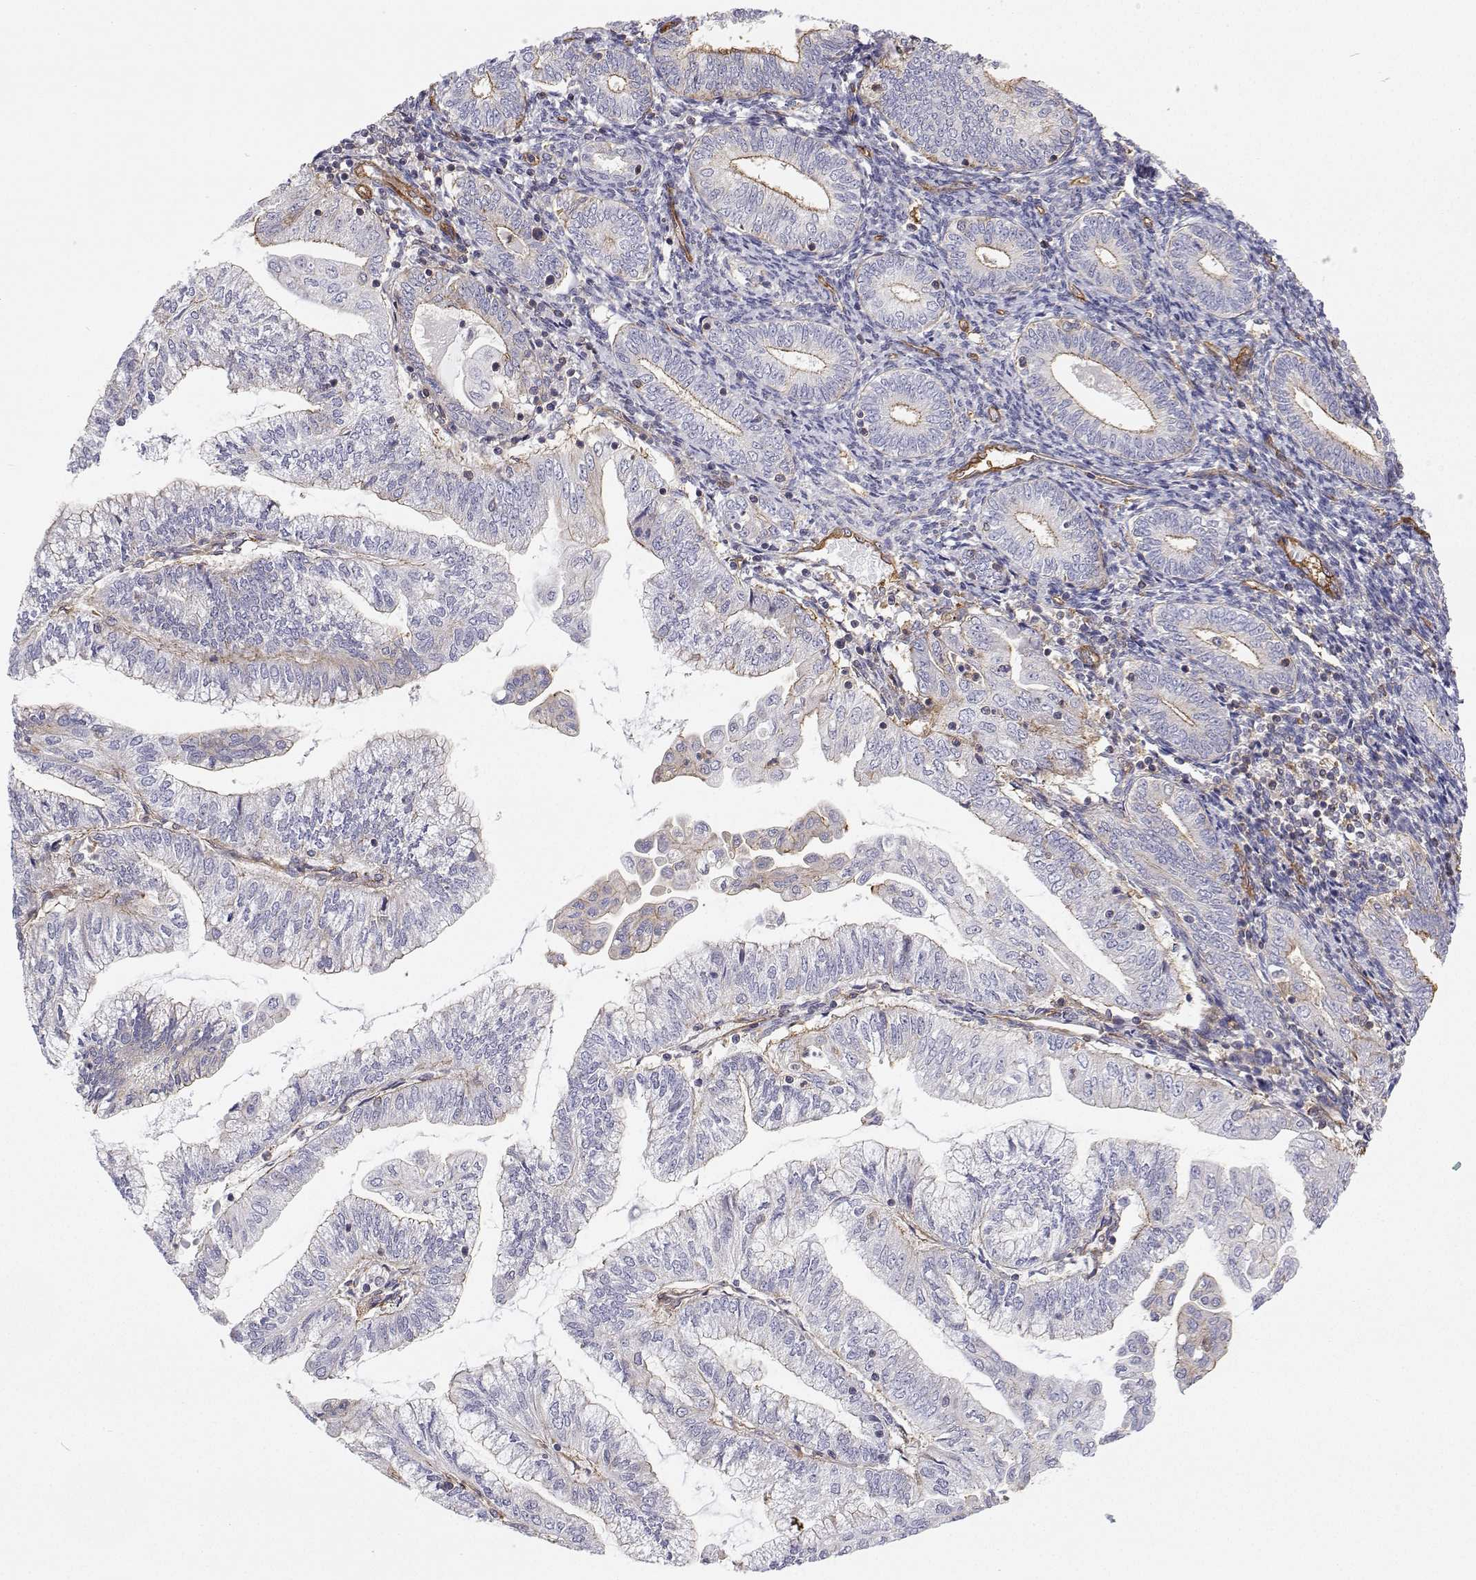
{"staining": {"intensity": "weak", "quantity": "<25%", "location": "cytoplasmic/membranous"}, "tissue": "endometrial cancer", "cell_type": "Tumor cells", "image_type": "cancer", "snomed": [{"axis": "morphology", "description": "Adenocarcinoma, NOS"}, {"axis": "topography", "description": "Endometrium"}], "caption": "Immunohistochemistry micrograph of adenocarcinoma (endometrial) stained for a protein (brown), which shows no expression in tumor cells. (Stains: DAB IHC with hematoxylin counter stain, Microscopy: brightfield microscopy at high magnification).", "gene": "MYH9", "patient": {"sex": "female", "age": 55}}